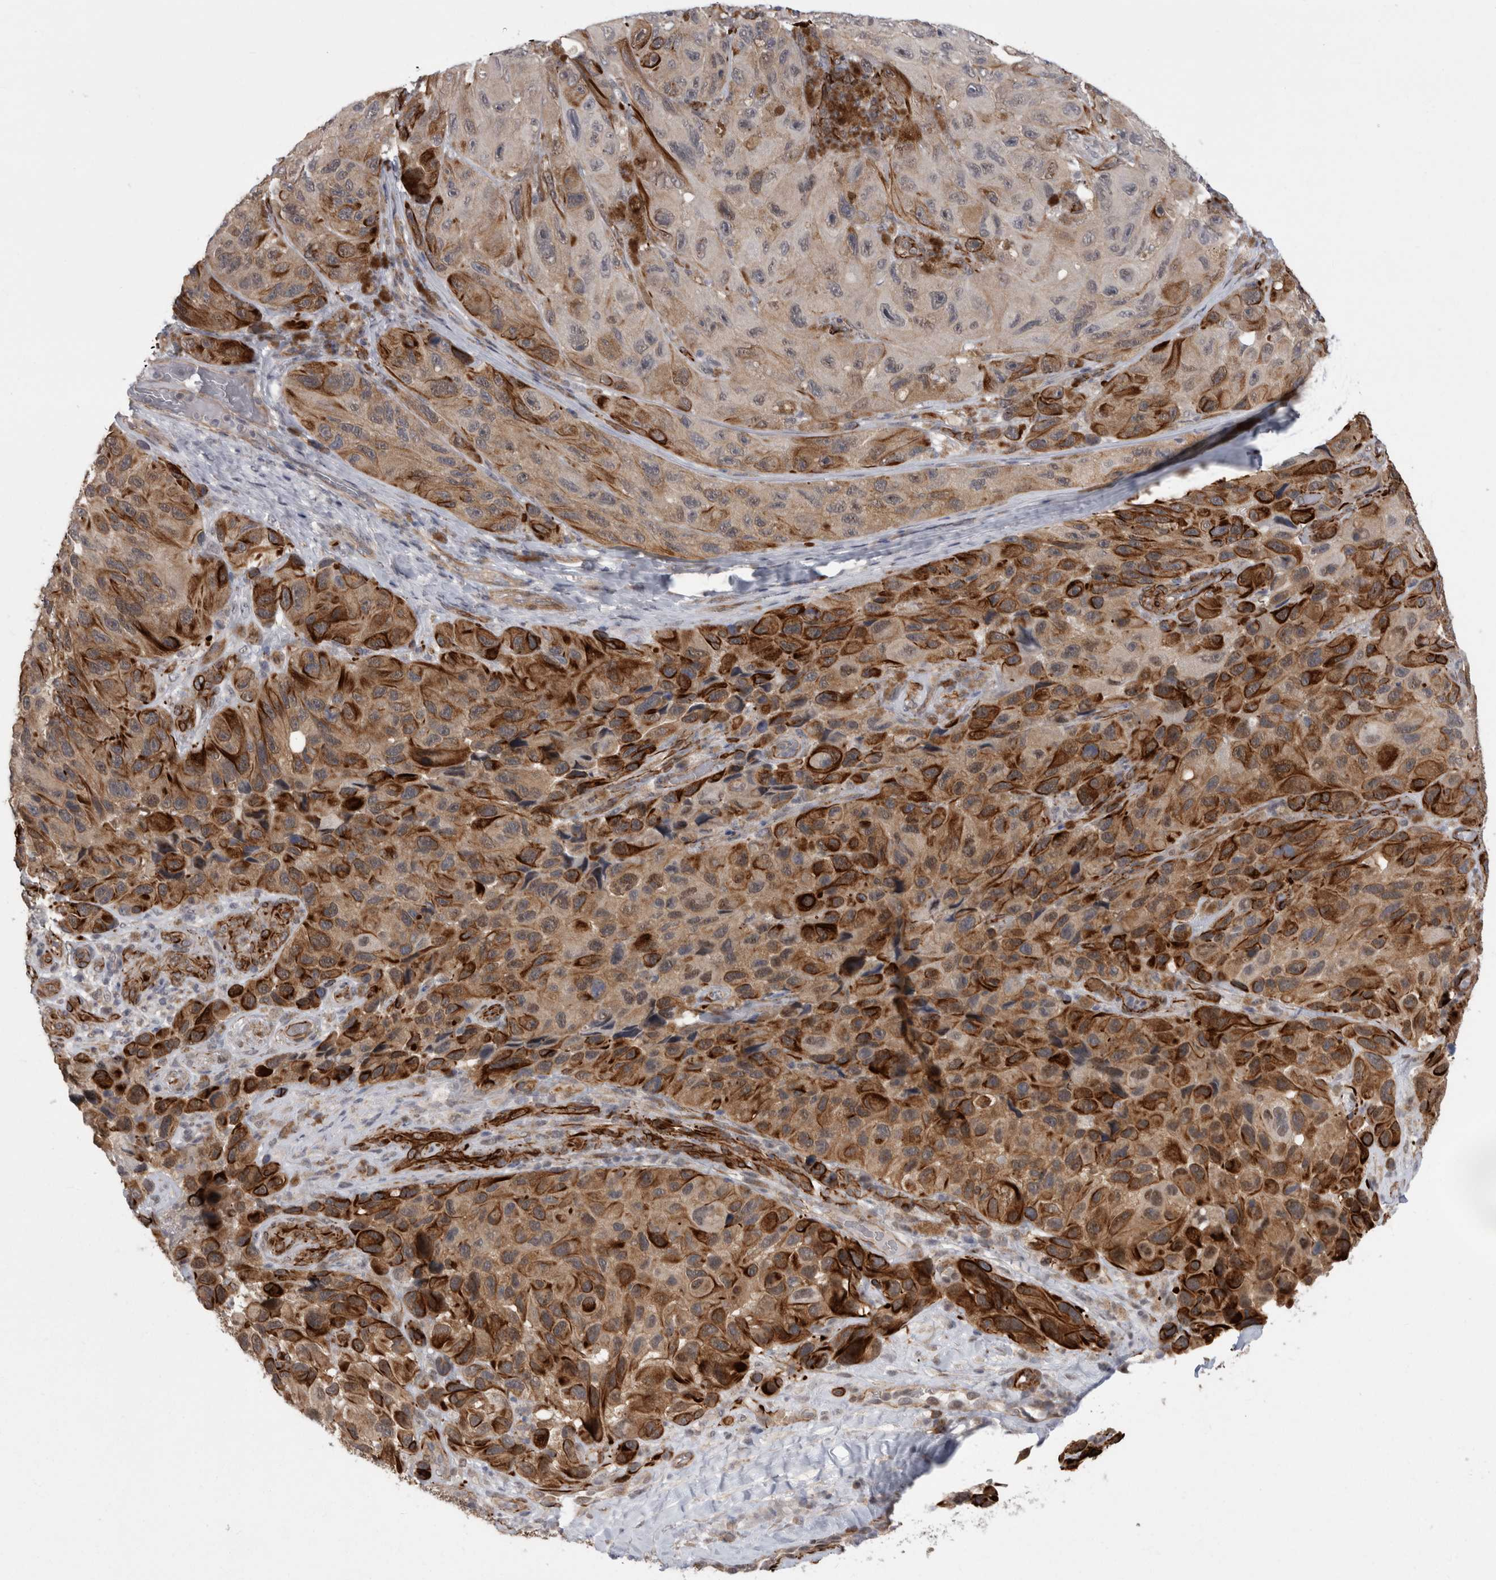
{"staining": {"intensity": "strong", "quantity": "25%-75%", "location": "cytoplasmic/membranous"}, "tissue": "melanoma", "cell_type": "Tumor cells", "image_type": "cancer", "snomed": [{"axis": "morphology", "description": "Malignant melanoma, NOS"}, {"axis": "topography", "description": "Skin"}], "caption": "Human melanoma stained for a protein (brown) shows strong cytoplasmic/membranous positive positivity in approximately 25%-75% of tumor cells.", "gene": "FAM83H", "patient": {"sex": "female", "age": 73}}